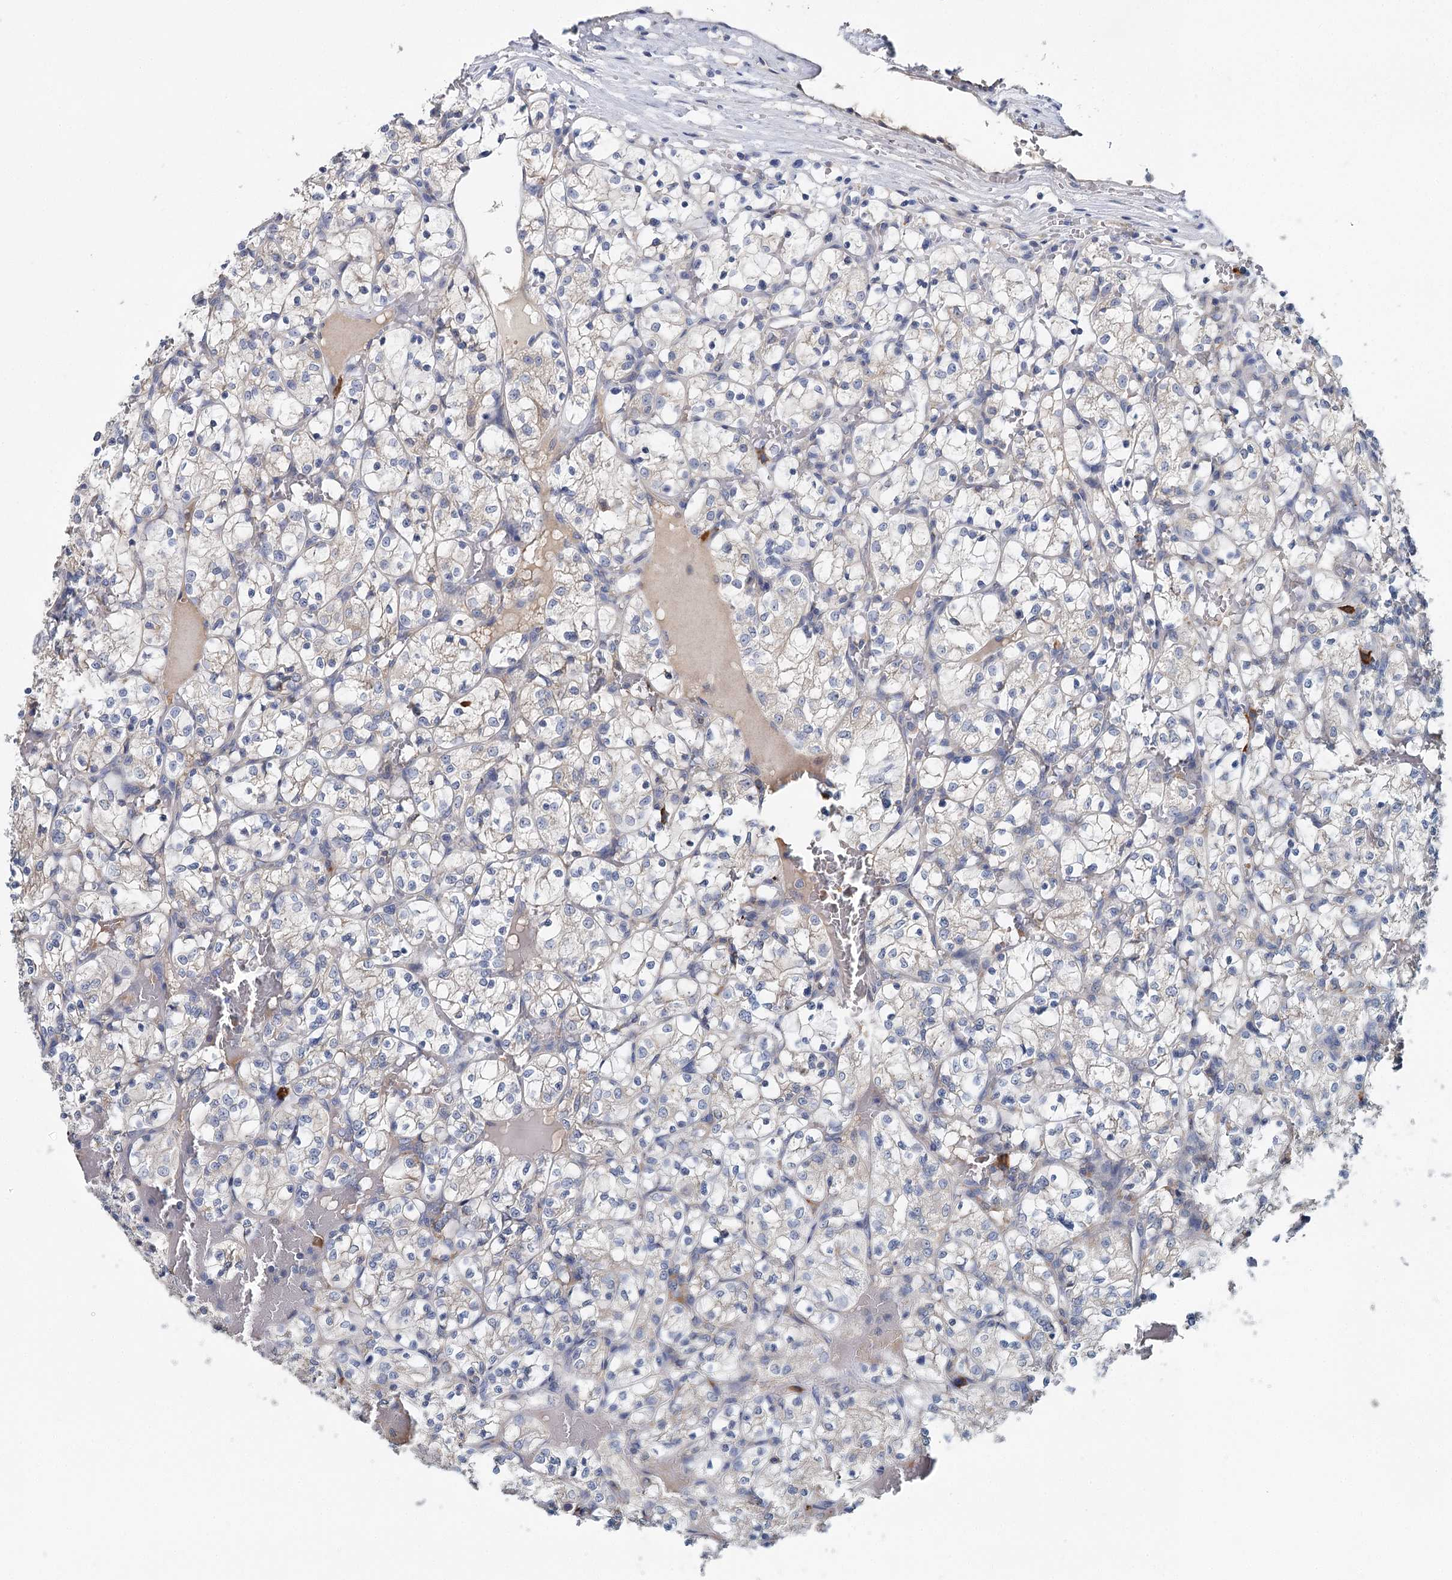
{"staining": {"intensity": "negative", "quantity": "none", "location": "none"}, "tissue": "renal cancer", "cell_type": "Tumor cells", "image_type": "cancer", "snomed": [{"axis": "morphology", "description": "Adenocarcinoma, NOS"}, {"axis": "topography", "description": "Kidney"}], "caption": "Micrograph shows no protein expression in tumor cells of renal cancer (adenocarcinoma) tissue.", "gene": "ANKRD16", "patient": {"sex": "female", "age": 69}}